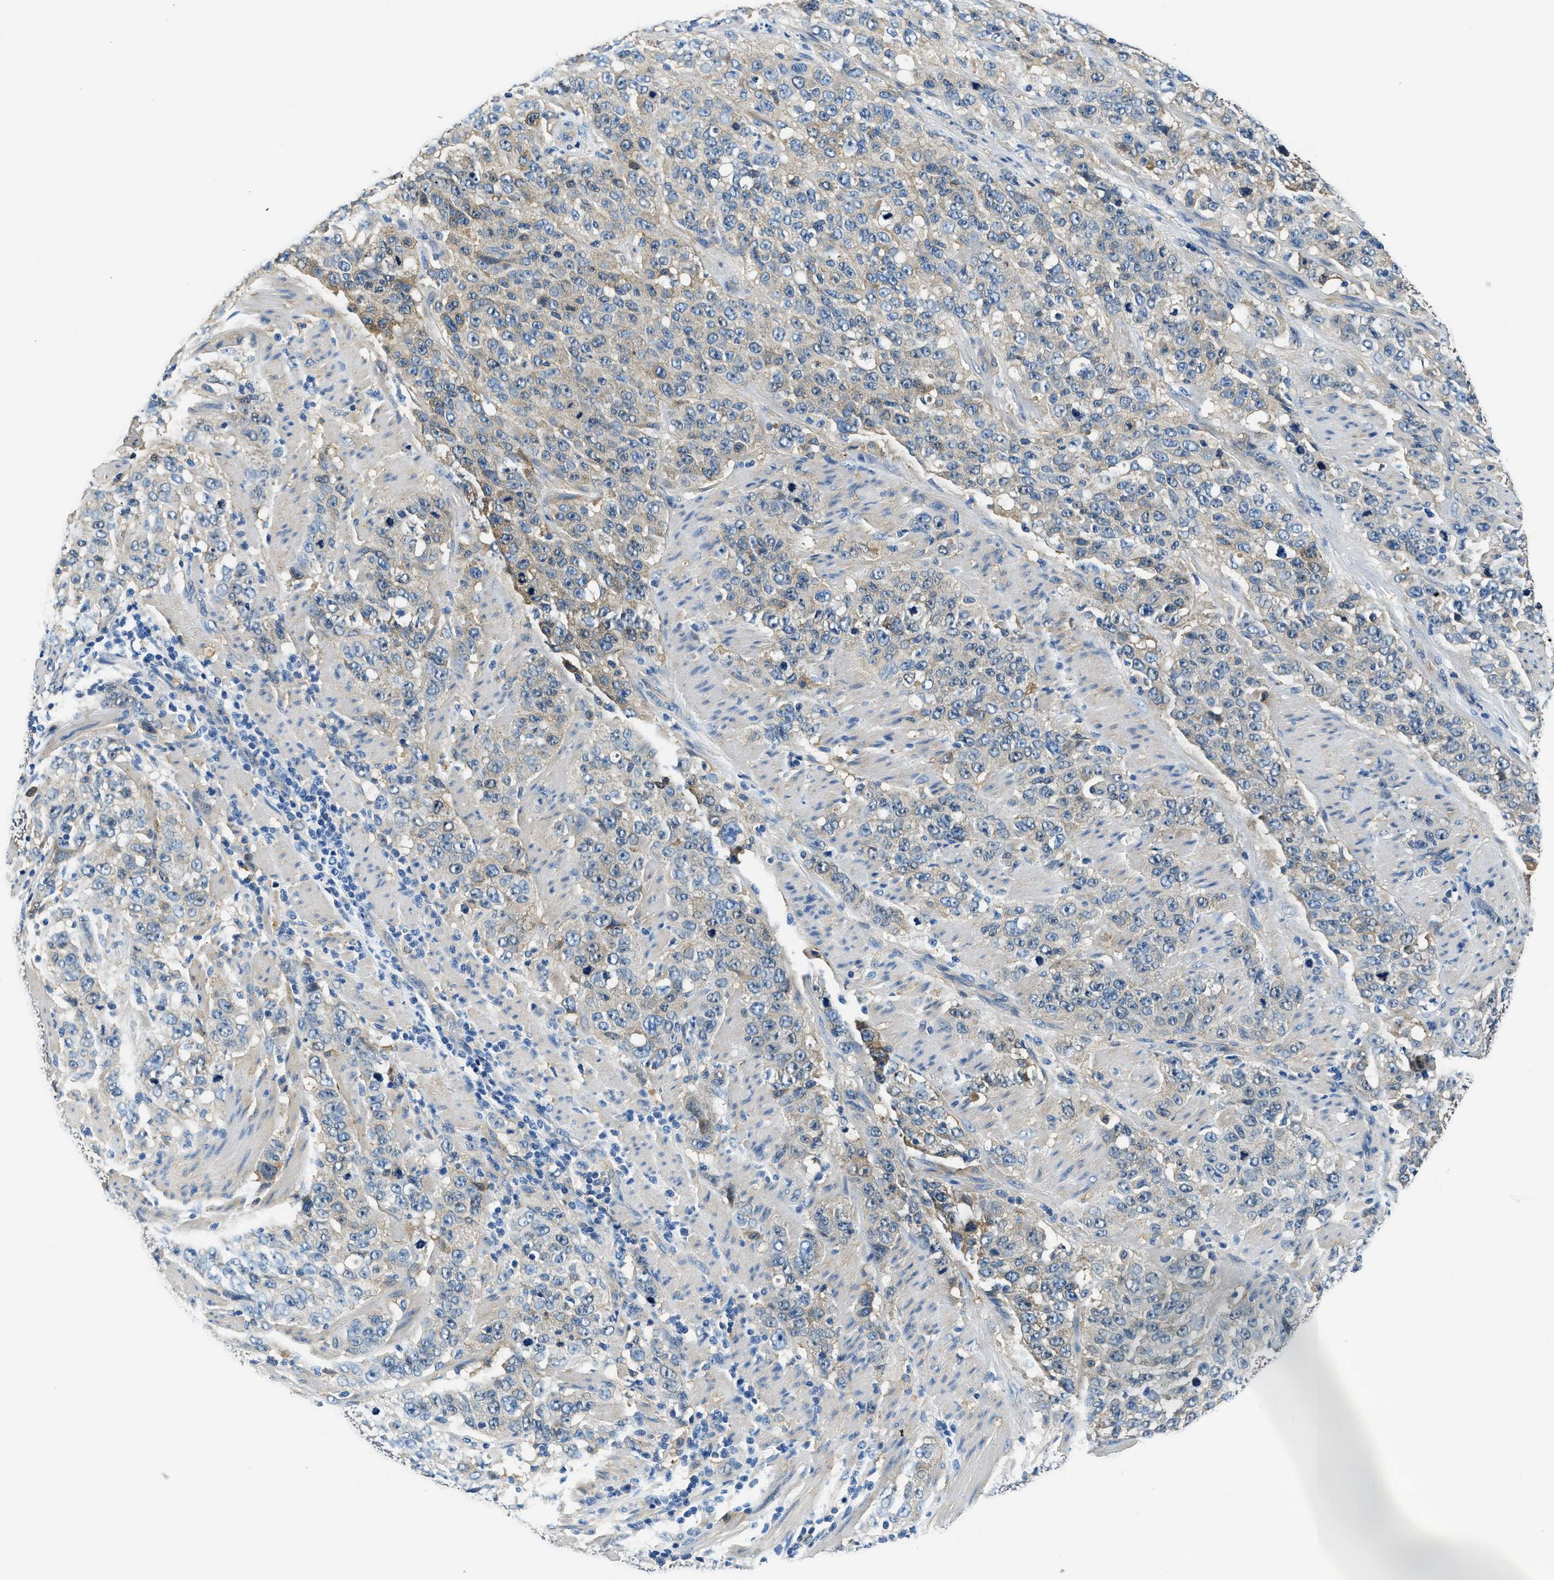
{"staining": {"intensity": "weak", "quantity": ">75%", "location": "cytoplasmic/membranous"}, "tissue": "stomach cancer", "cell_type": "Tumor cells", "image_type": "cancer", "snomed": [{"axis": "morphology", "description": "Adenocarcinoma, NOS"}, {"axis": "topography", "description": "Stomach"}], "caption": "Immunohistochemistry (IHC) photomicrograph of neoplastic tissue: human stomach cancer (adenocarcinoma) stained using IHC reveals low levels of weak protein expression localized specifically in the cytoplasmic/membranous of tumor cells, appearing as a cytoplasmic/membranous brown color.", "gene": "TWF1", "patient": {"sex": "male", "age": 48}}